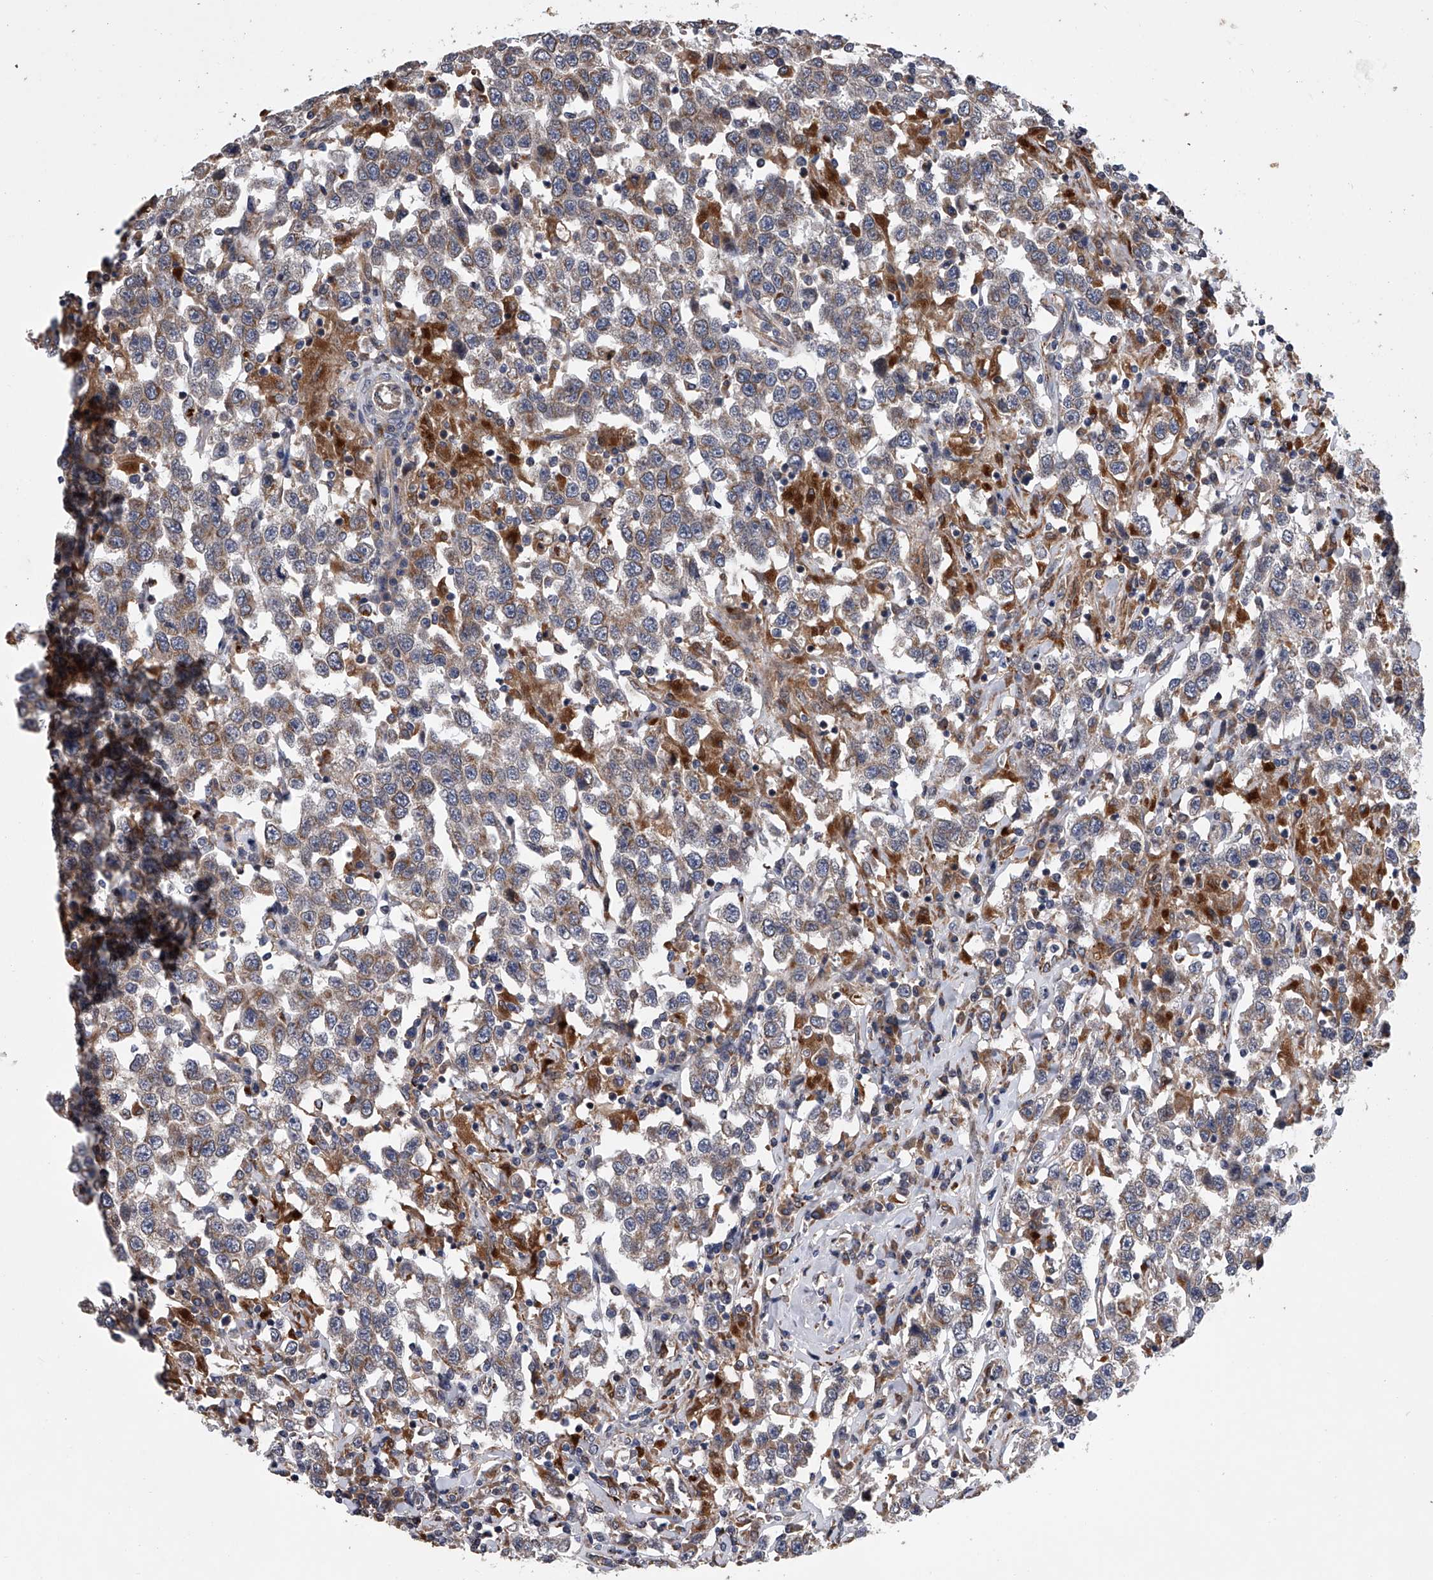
{"staining": {"intensity": "moderate", "quantity": ">75%", "location": "cytoplasmic/membranous"}, "tissue": "testis cancer", "cell_type": "Tumor cells", "image_type": "cancer", "snomed": [{"axis": "morphology", "description": "Seminoma, NOS"}, {"axis": "topography", "description": "Testis"}], "caption": "Testis cancer tissue displays moderate cytoplasmic/membranous expression in about >75% of tumor cells, visualized by immunohistochemistry.", "gene": "TRIM8", "patient": {"sex": "male", "age": 41}}